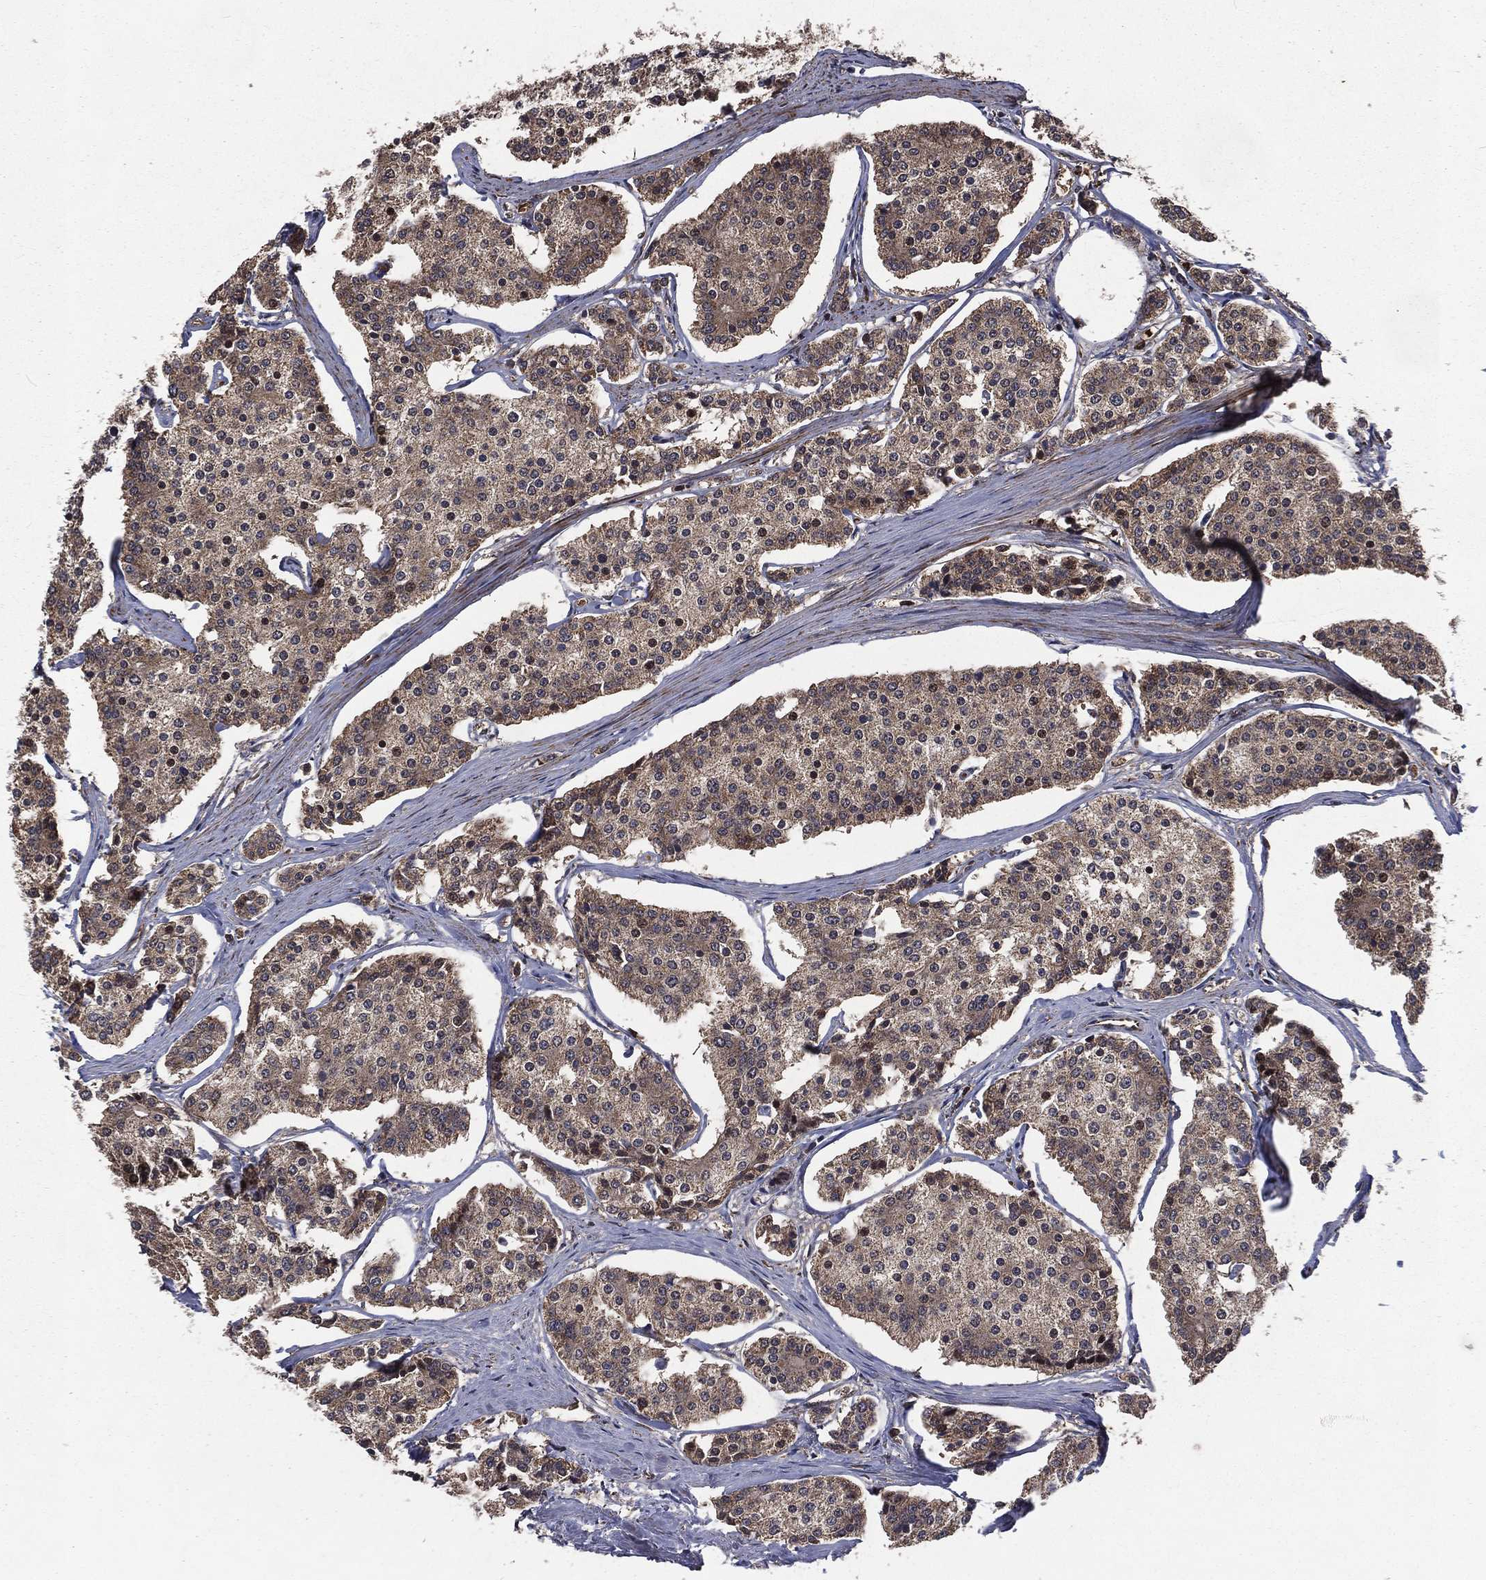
{"staining": {"intensity": "weak", "quantity": "<25%", "location": "cytoplasmic/membranous"}, "tissue": "carcinoid", "cell_type": "Tumor cells", "image_type": "cancer", "snomed": [{"axis": "morphology", "description": "Carcinoid, malignant, NOS"}, {"axis": "topography", "description": "Small intestine"}], "caption": "An image of human carcinoid is negative for staining in tumor cells.", "gene": "LENG8", "patient": {"sex": "female", "age": 65}}